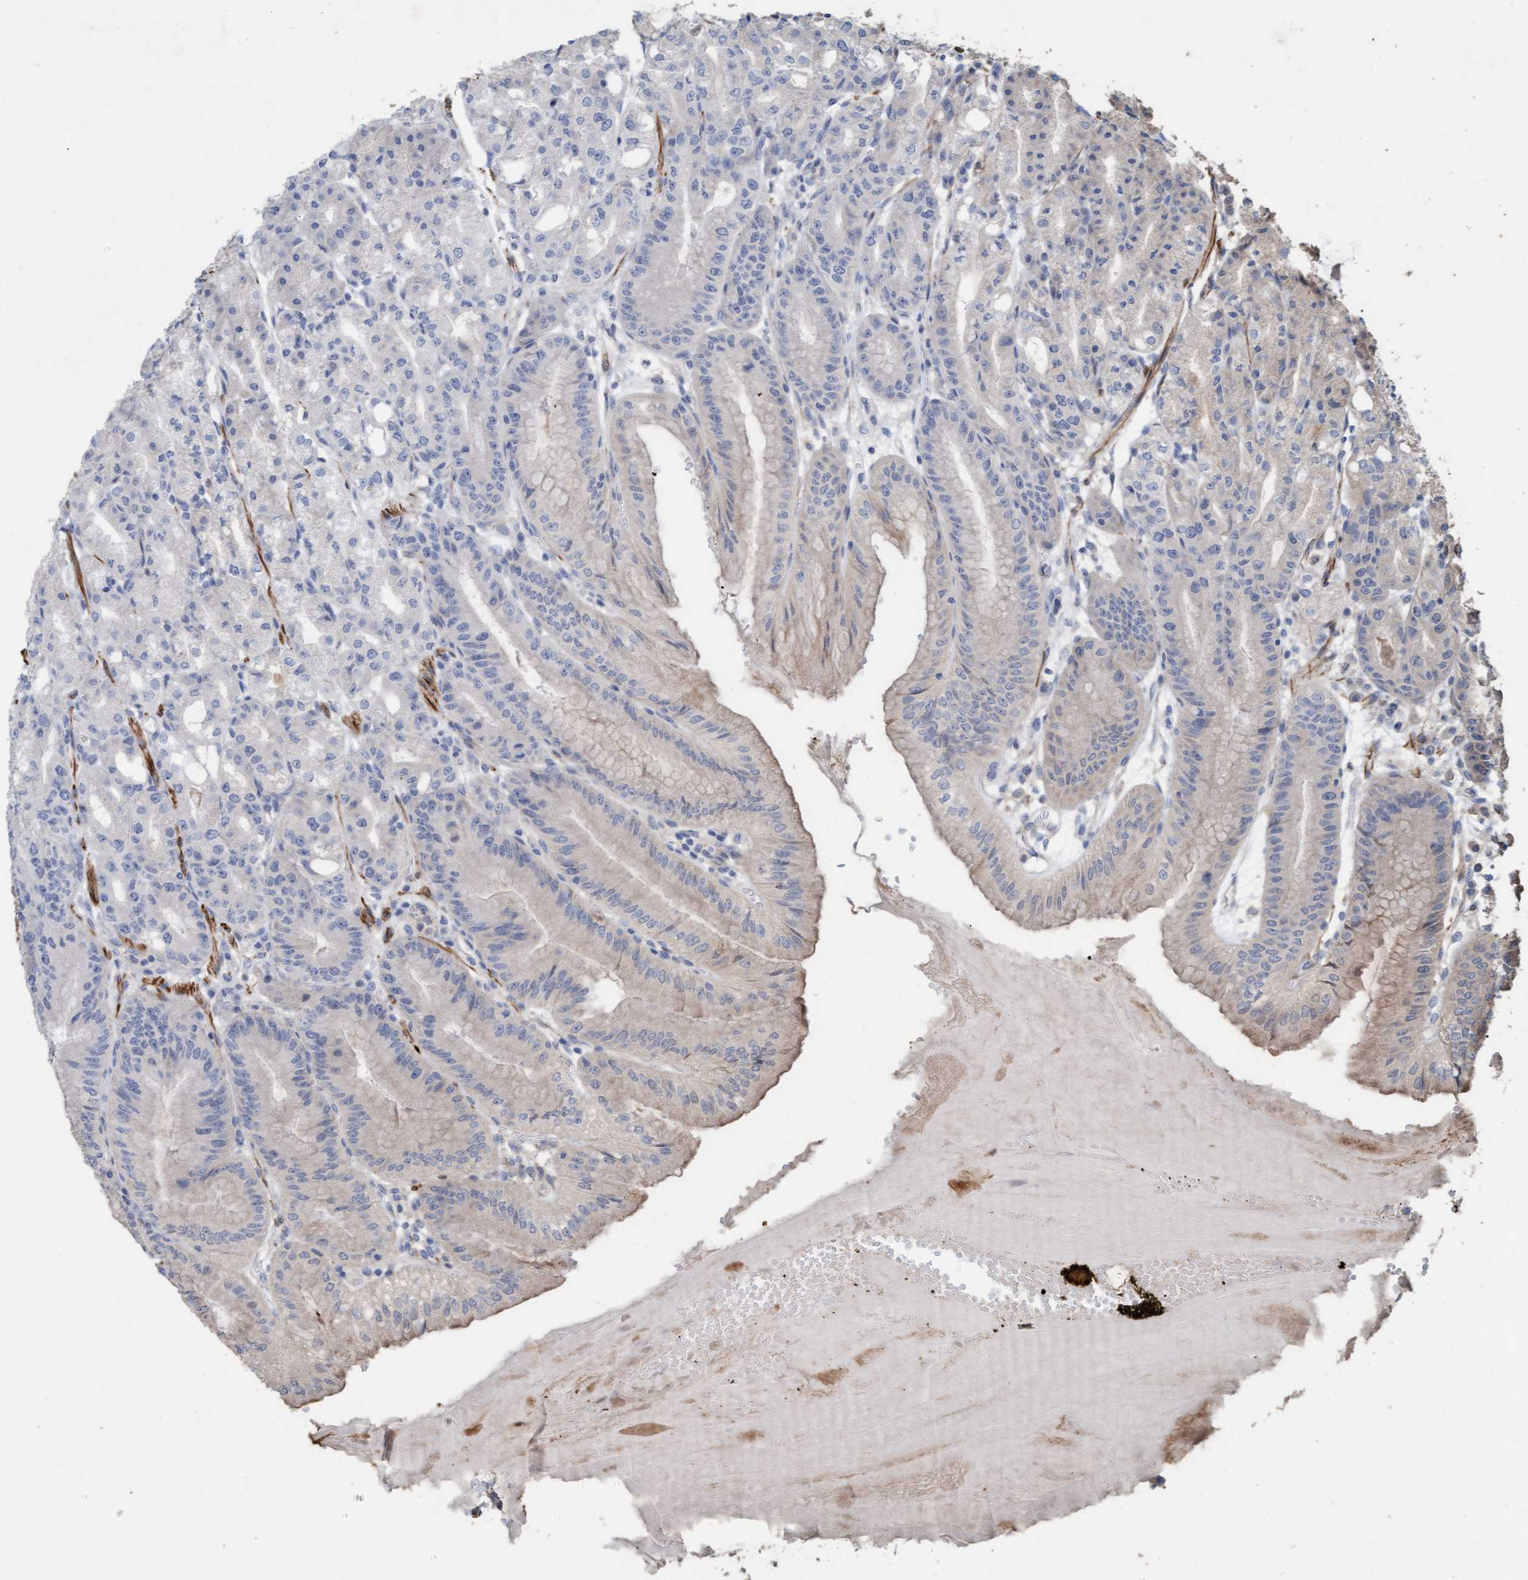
{"staining": {"intensity": "weak", "quantity": "<25%", "location": "cytoplasmic/membranous"}, "tissue": "stomach", "cell_type": "Glandular cells", "image_type": "normal", "snomed": [{"axis": "morphology", "description": "Normal tissue, NOS"}, {"axis": "topography", "description": "Stomach, lower"}], "caption": "The micrograph displays no staining of glandular cells in normal stomach. The staining is performed using DAB (3,3'-diaminobenzidine) brown chromogen with nuclei counter-stained in using hematoxylin.", "gene": "LONRF1", "patient": {"sex": "male", "age": 71}}